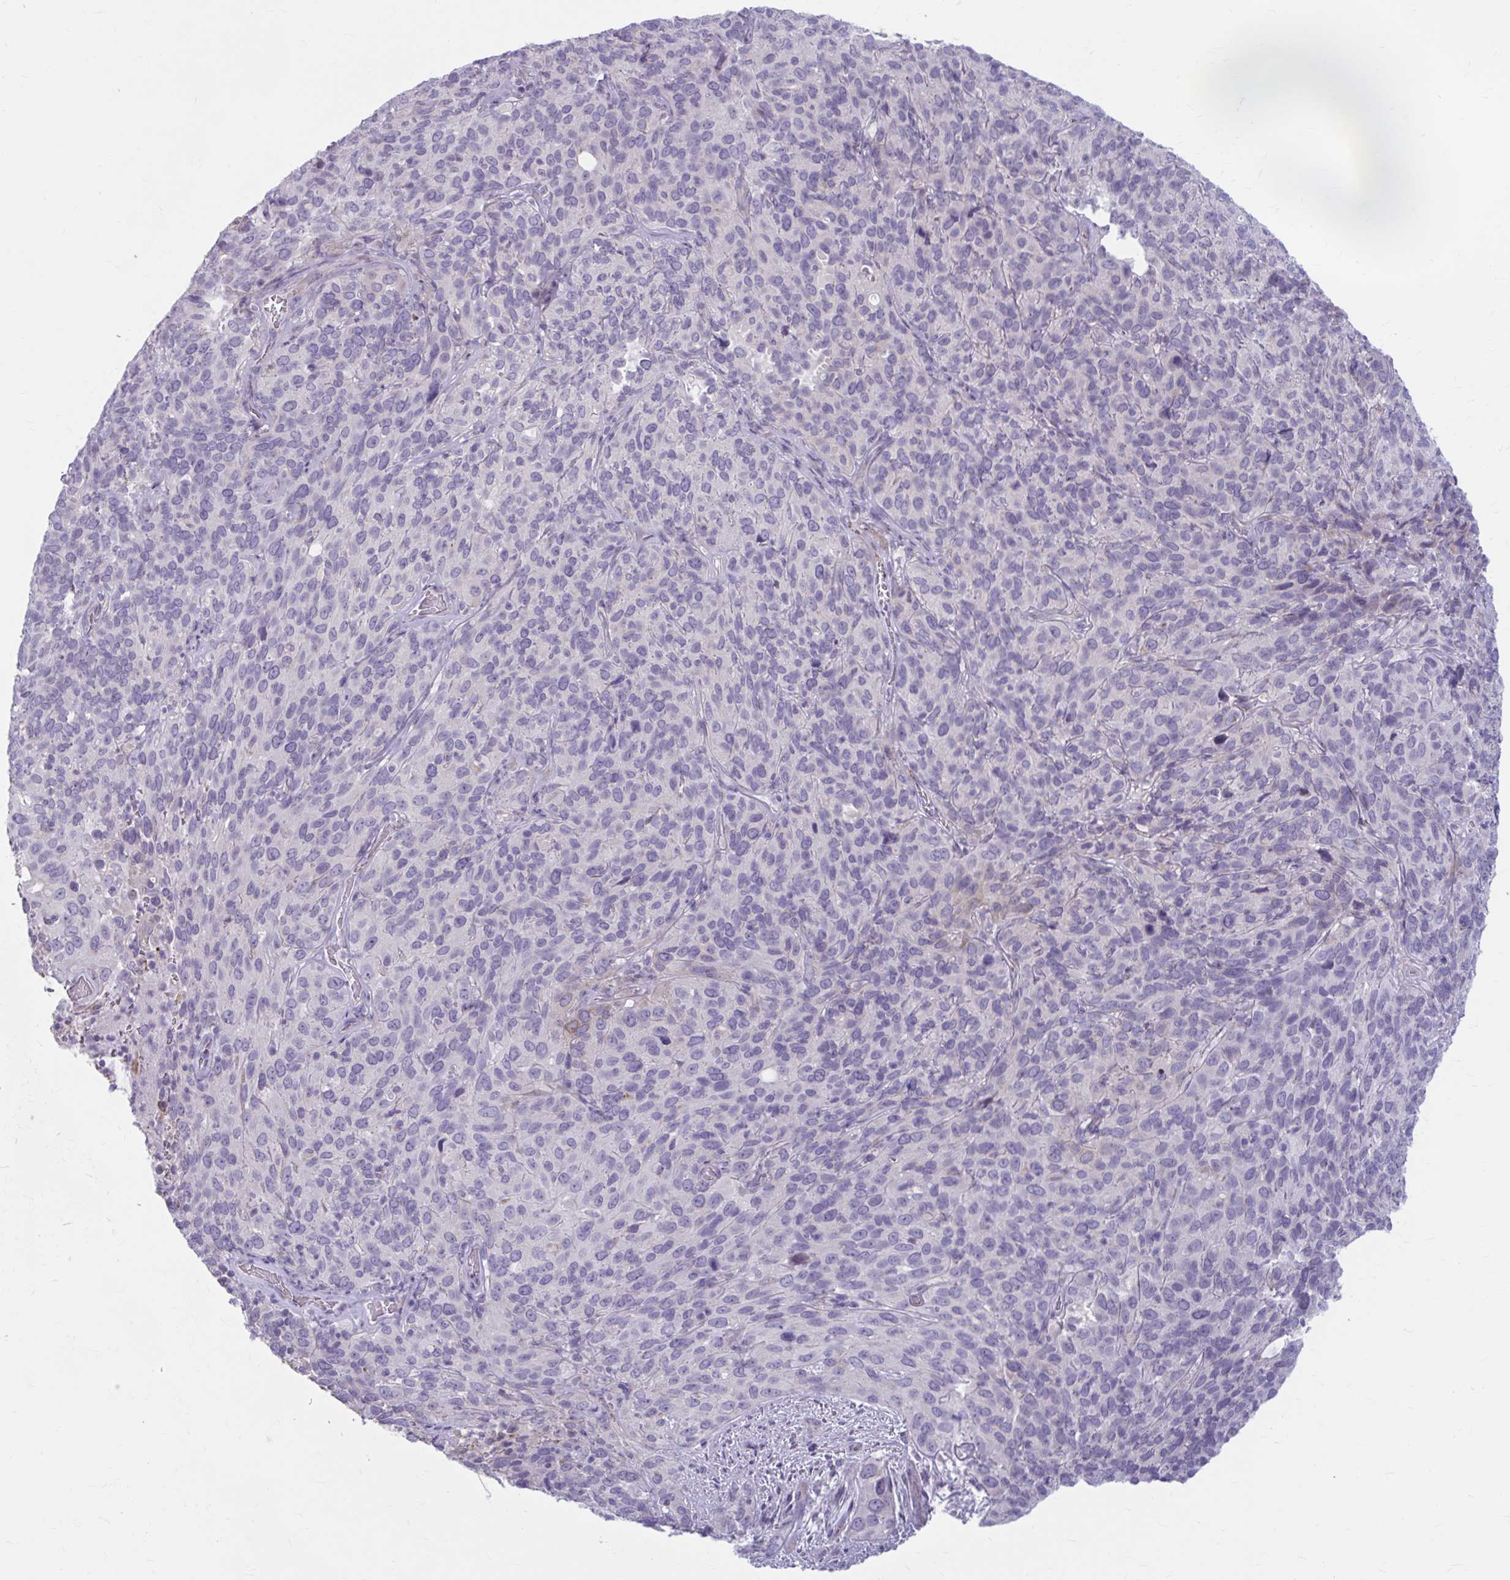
{"staining": {"intensity": "negative", "quantity": "none", "location": "none"}, "tissue": "cervical cancer", "cell_type": "Tumor cells", "image_type": "cancer", "snomed": [{"axis": "morphology", "description": "Squamous cell carcinoma, NOS"}, {"axis": "topography", "description": "Cervix"}], "caption": "Immunohistochemistry (IHC) photomicrograph of neoplastic tissue: human cervical cancer stained with DAB reveals no significant protein staining in tumor cells.", "gene": "MSMO1", "patient": {"sex": "female", "age": 51}}